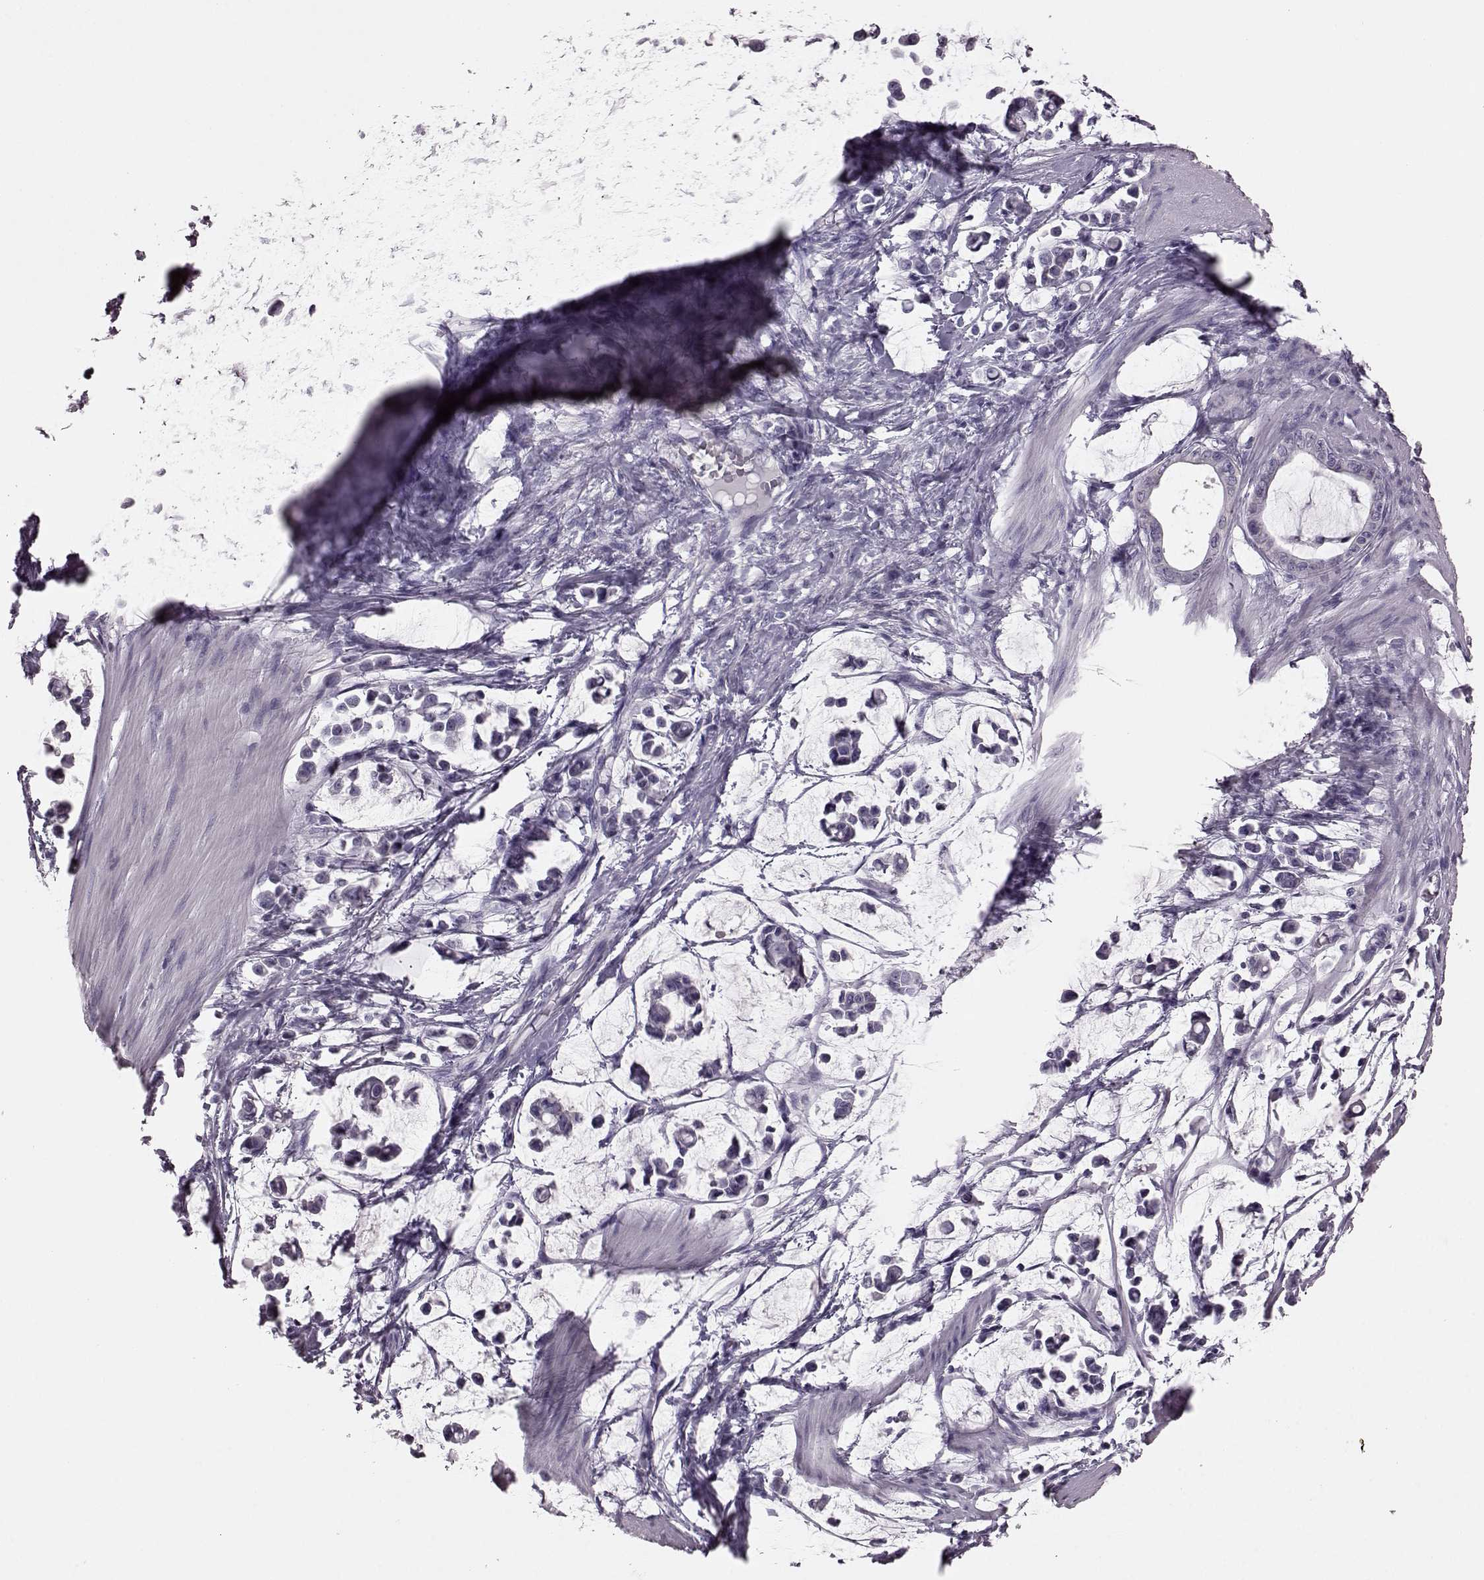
{"staining": {"intensity": "negative", "quantity": "none", "location": "none"}, "tissue": "stomach cancer", "cell_type": "Tumor cells", "image_type": "cancer", "snomed": [{"axis": "morphology", "description": "Adenocarcinoma, NOS"}, {"axis": "topography", "description": "Stomach"}], "caption": "DAB immunohistochemical staining of stomach adenocarcinoma demonstrates no significant positivity in tumor cells. (Stains: DAB (3,3'-diaminobenzidine) IHC with hematoxylin counter stain, Microscopy: brightfield microscopy at high magnification).", "gene": "CRYBA2", "patient": {"sex": "male", "age": 82}}